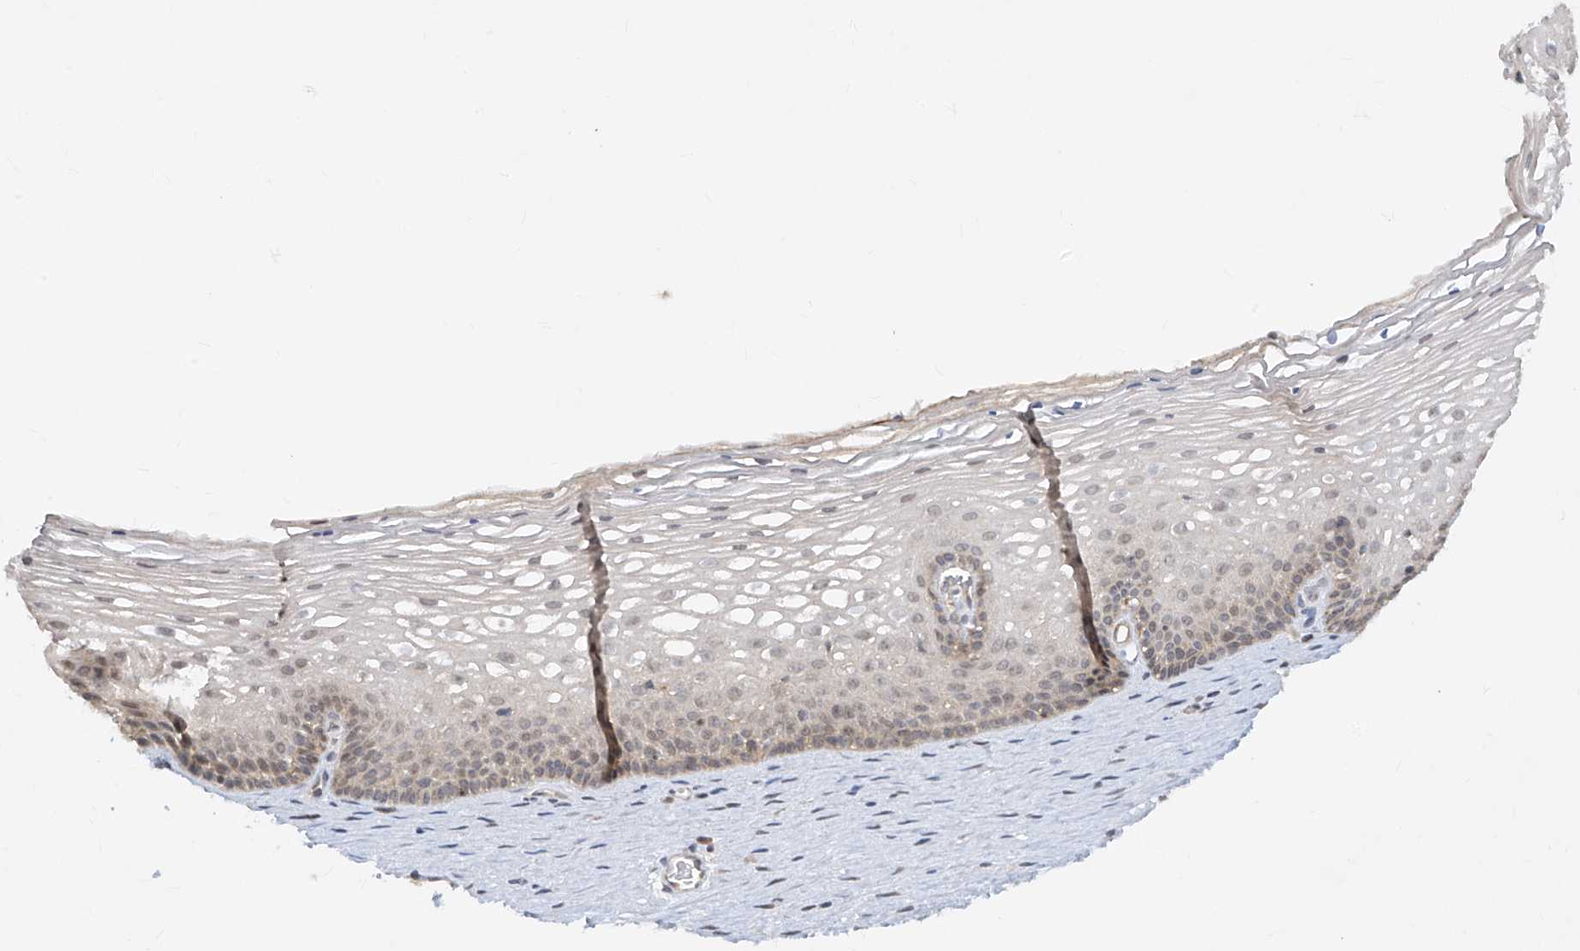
{"staining": {"intensity": "negative", "quantity": "none", "location": "none"}, "tissue": "cervix", "cell_type": "Glandular cells", "image_type": "normal", "snomed": [{"axis": "morphology", "description": "Normal tissue, NOS"}, {"axis": "topography", "description": "Cervix"}], "caption": "A photomicrograph of human cervix is negative for staining in glandular cells. (DAB immunohistochemistry (IHC) visualized using brightfield microscopy, high magnification).", "gene": "ZNF358", "patient": {"sex": "female", "age": 33}}